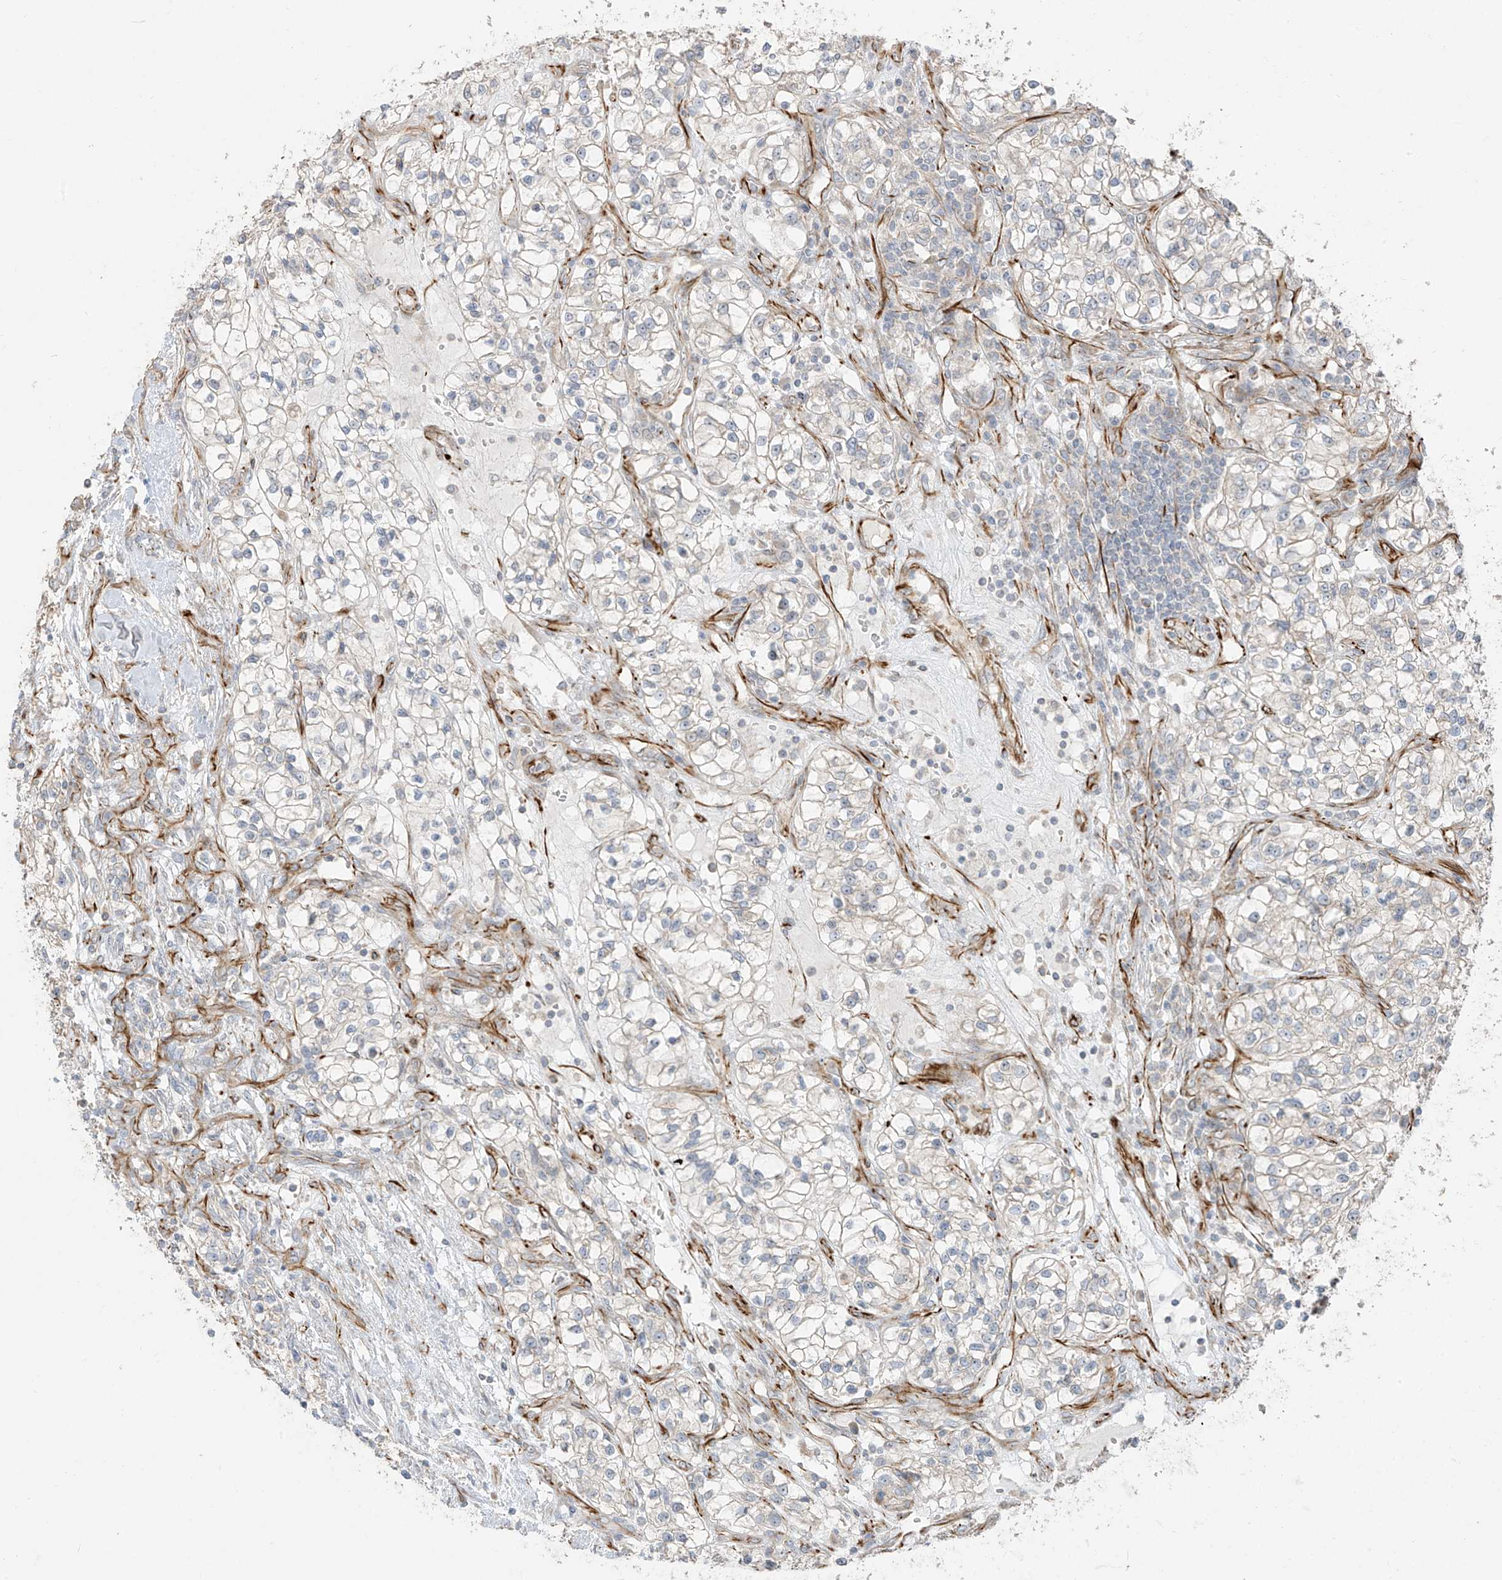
{"staining": {"intensity": "negative", "quantity": "none", "location": "none"}, "tissue": "renal cancer", "cell_type": "Tumor cells", "image_type": "cancer", "snomed": [{"axis": "morphology", "description": "Adenocarcinoma, NOS"}, {"axis": "topography", "description": "Kidney"}], "caption": "This is an immunohistochemistry (IHC) image of adenocarcinoma (renal). There is no staining in tumor cells.", "gene": "DCDC2", "patient": {"sex": "female", "age": 57}}